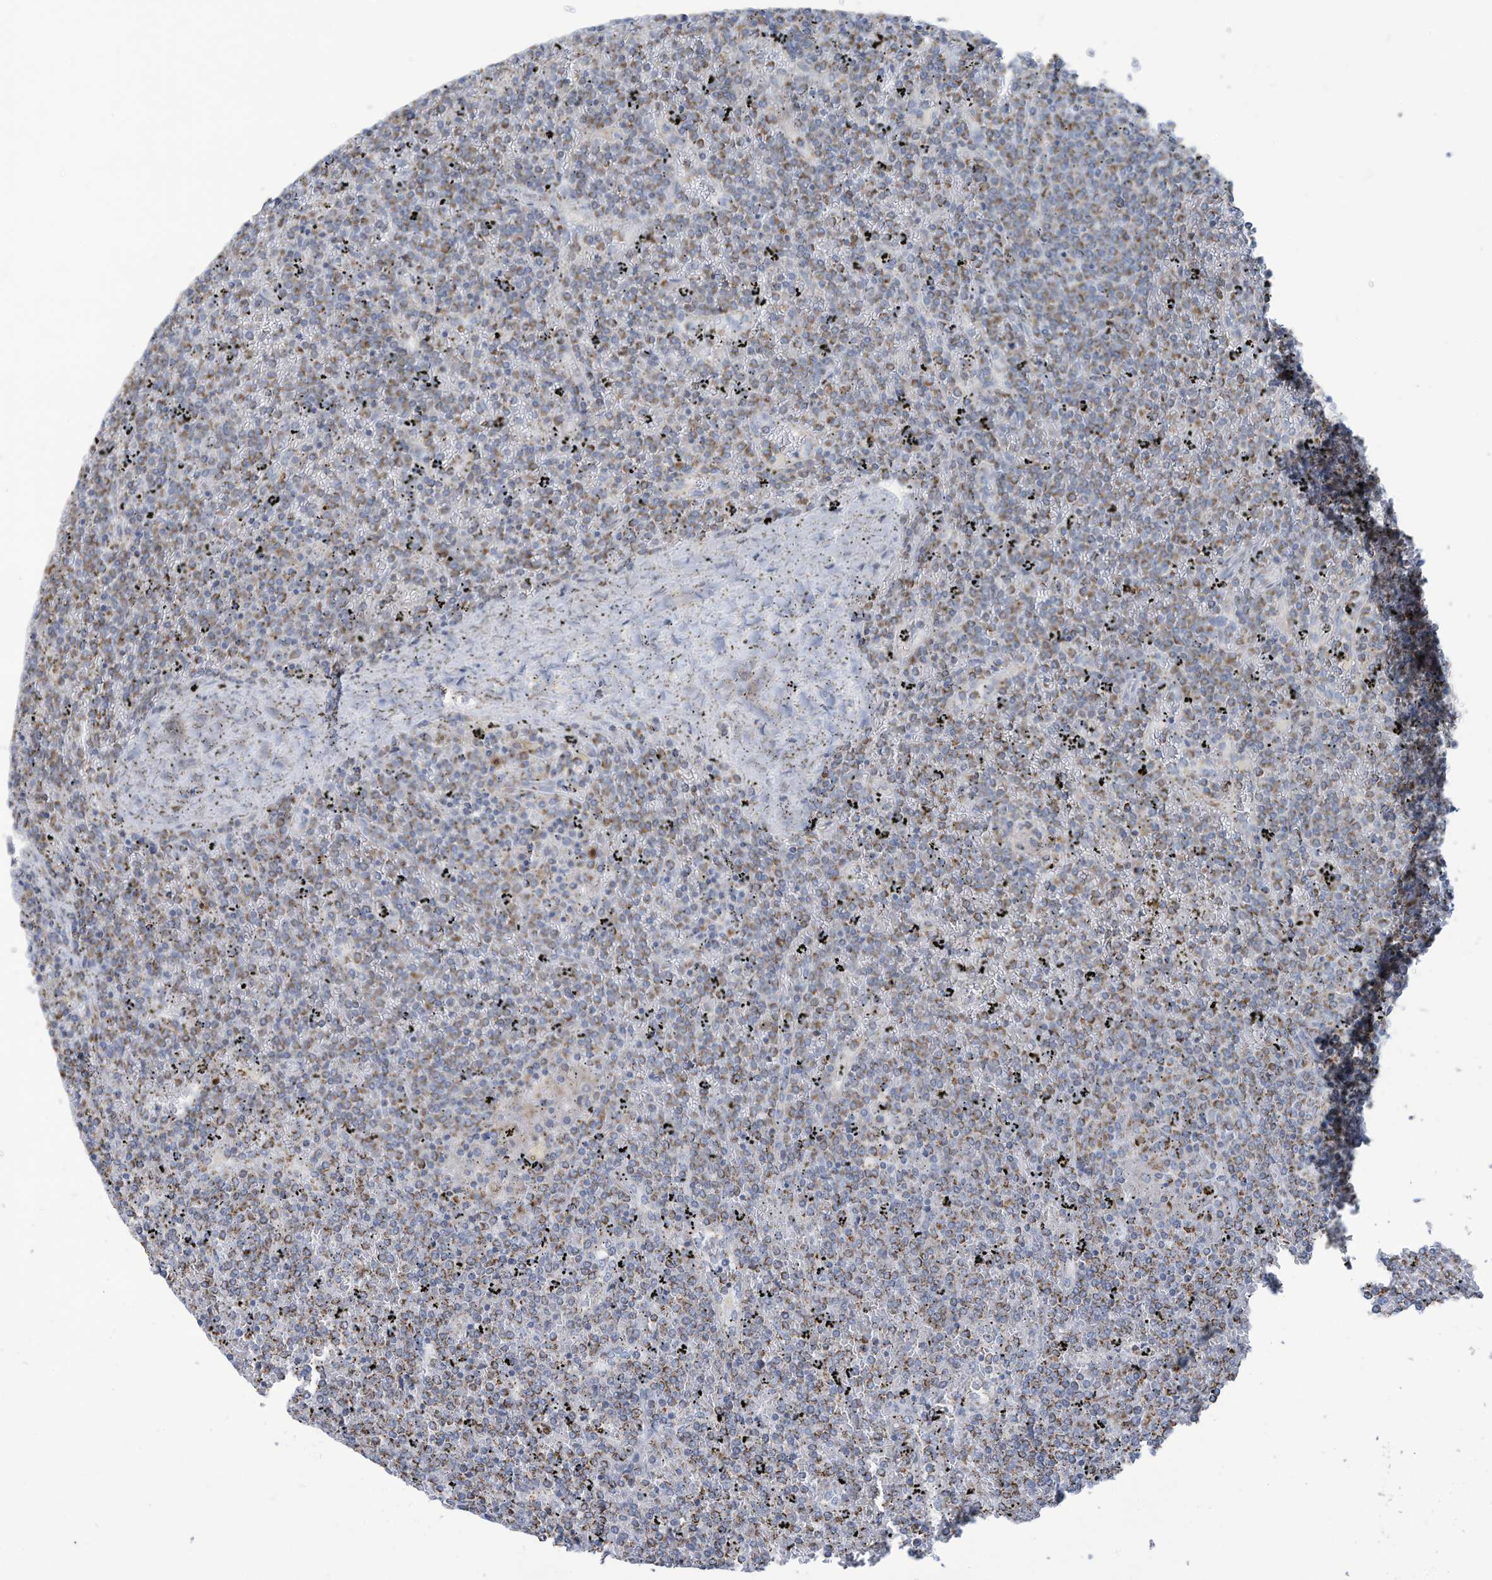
{"staining": {"intensity": "moderate", "quantity": "25%-75%", "location": "cytoplasmic/membranous"}, "tissue": "lymphoma", "cell_type": "Tumor cells", "image_type": "cancer", "snomed": [{"axis": "morphology", "description": "Malignant lymphoma, non-Hodgkin's type, Low grade"}, {"axis": "topography", "description": "Spleen"}], "caption": "Protein expression analysis of low-grade malignant lymphoma, non-Hodgkin's type demonstrates moderate cytoplasmic/membranous expression in approximately 25%-75% of tumor cells.", "gene": "NLN", "patient": {"sex": "female", "age": 19}}